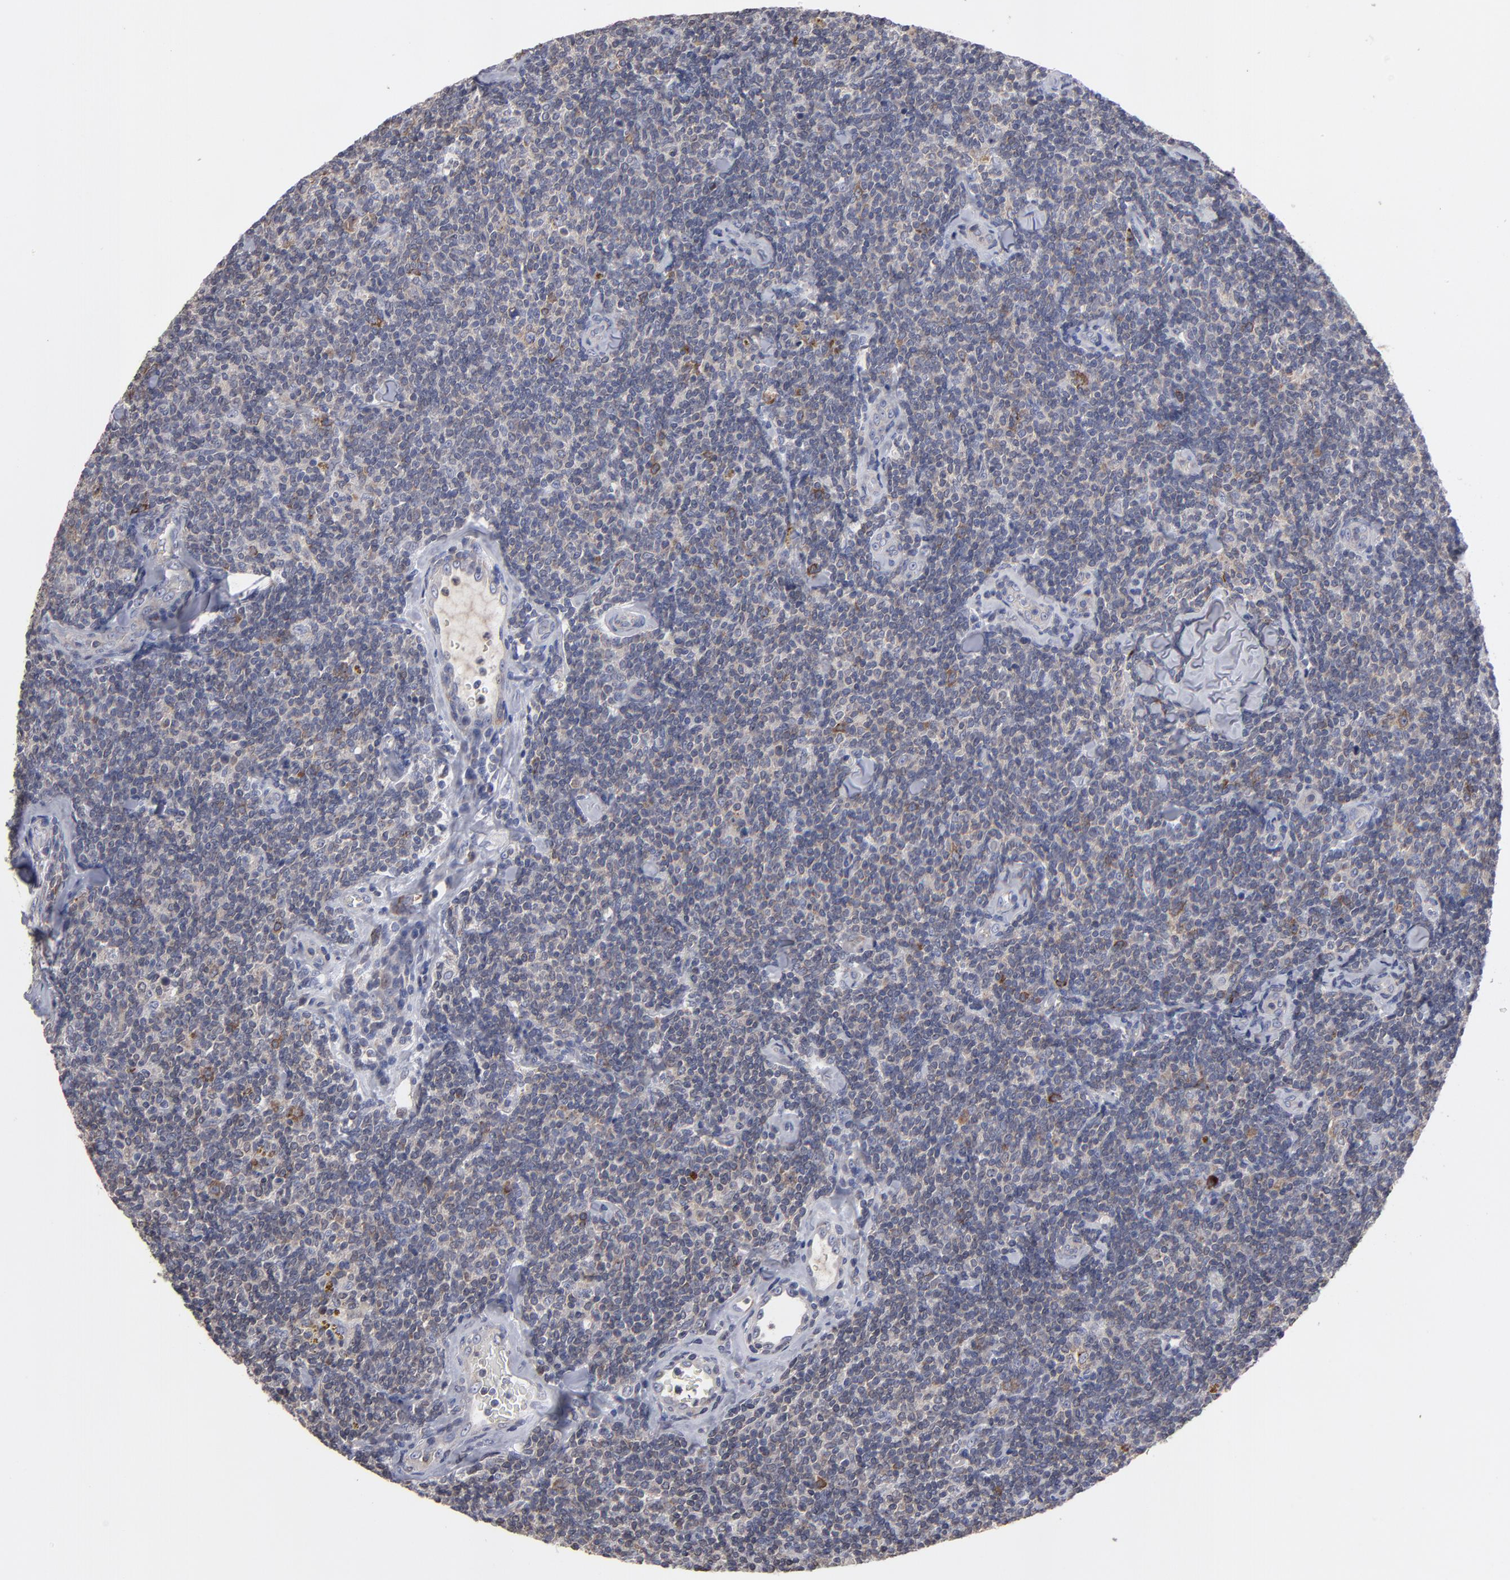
{"staining": {"intensity": "weak", "quantity": "25%-75%", "location": "cytoplasmic/membranous"}, "tissue": "lymphoma", "cell_type": "Tumor cells", "image_type": "cancer", "snomed": [{"axis": "morphology", "description": "Malignant lymphoma, non-Hodgkin's type, Low grade"}, {"axis": "topography", "description": "Lymph node"}], "caption": "High-magnification brightfield microscopy of lymphoma stained with DAB (3,3'-diaminobenzidine) (brown) and counterstained with hematoxylin (blue). tumor cells exhibit weak cytoplasmic/membranous staining is seen in approximately25%-75% of cells.", "gene": "CEP97", "patient": {"sex": "female", "age": 56}}